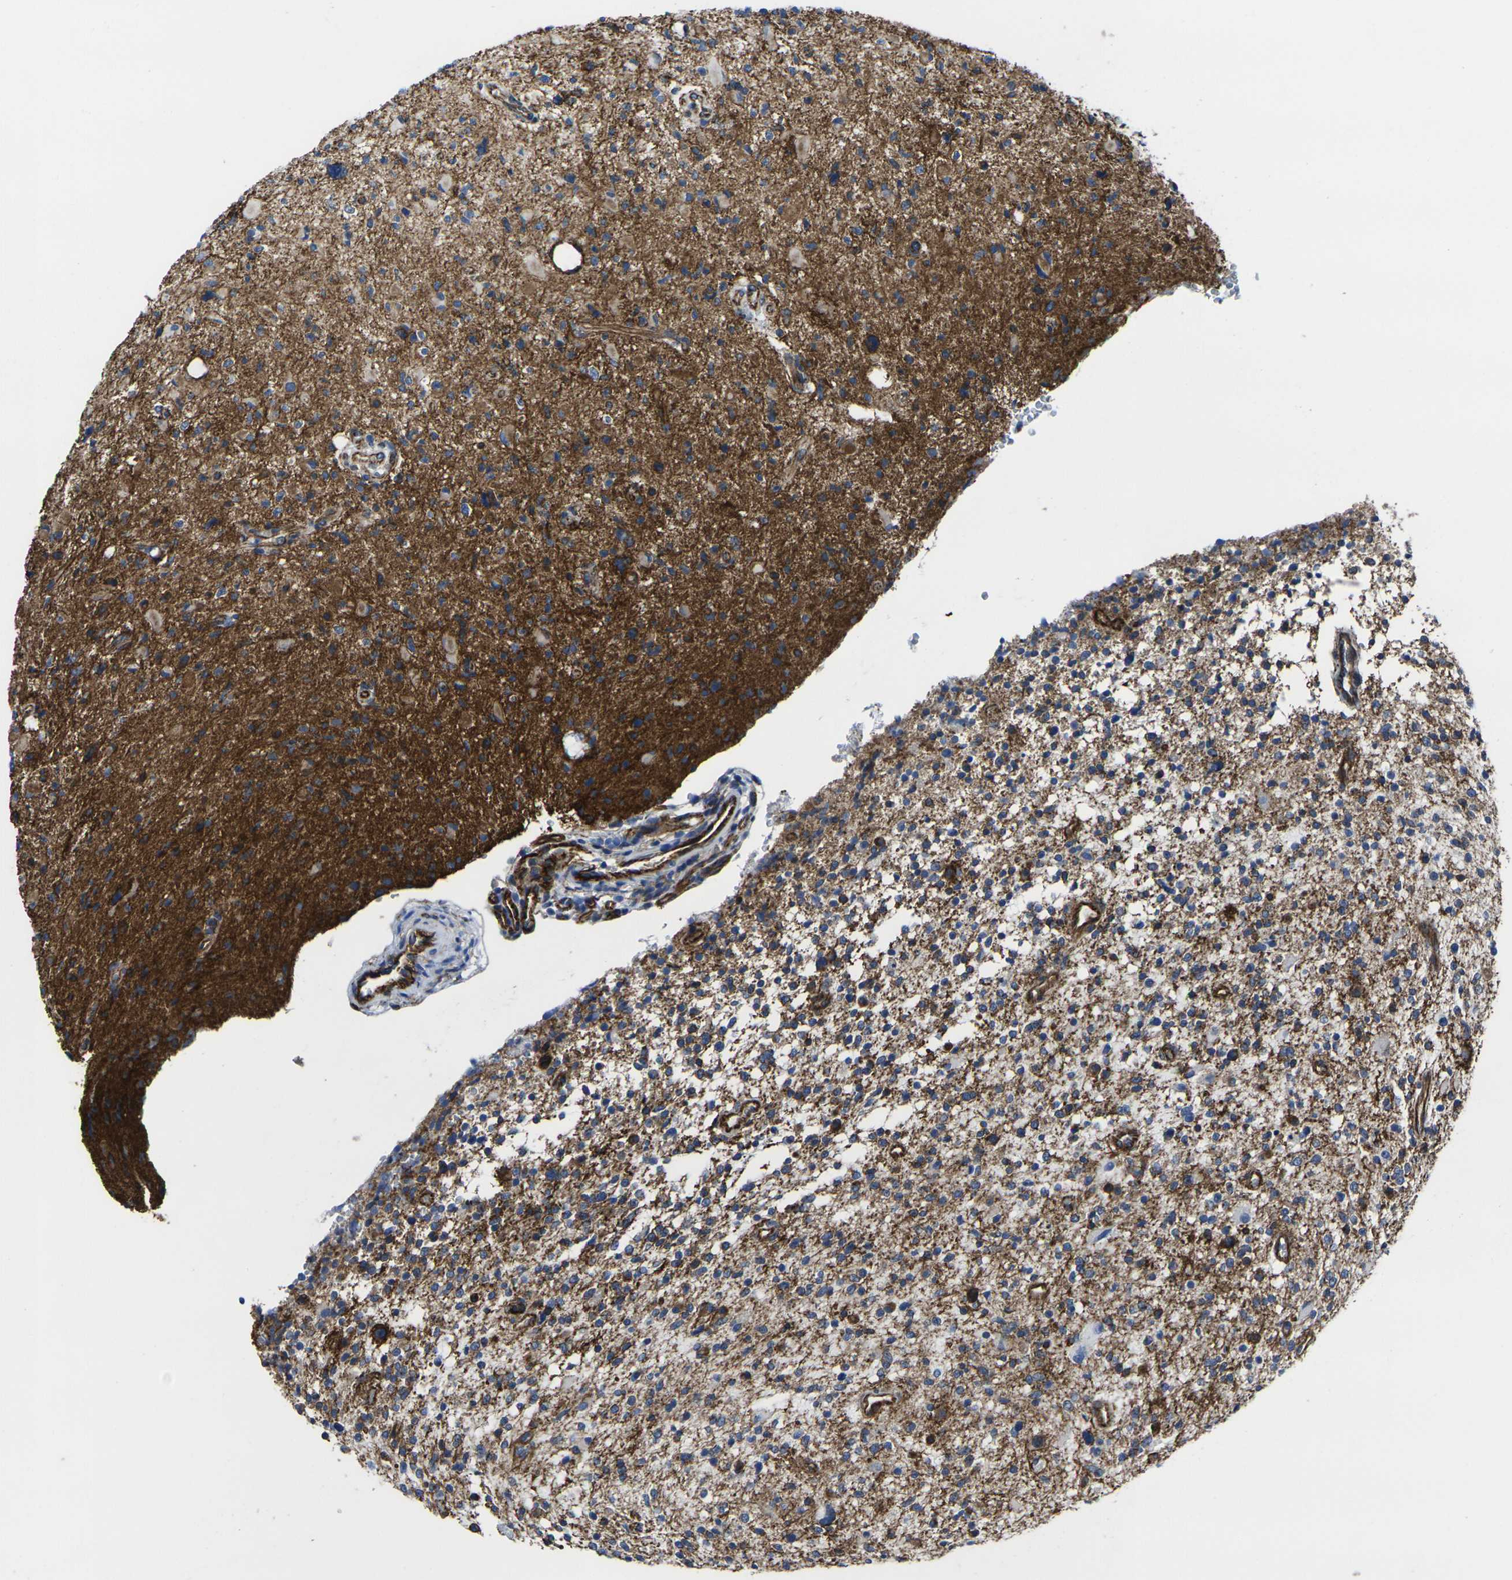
{"staining": {"intensity": "moderate", "quantity": ">75%", "location": "cytoplasmic/membranous"}, "tissue": "glioma", "cell_type": "Tumor cells", "image_type": "cancer", "snomed": [{"axis": "morphology", "description": "Glioma, malignant, High grade"}, {"axis": "topography", "description": "Brain"}], "caption": "Approximately >75% of tumor cells in glioma demonstrate moderate cytoplasmic/membranous protein positivity as visualized by brown immunohistochemical staining.", "gene": "NUMB", "patient": {"sex": "male", "age": 48}}